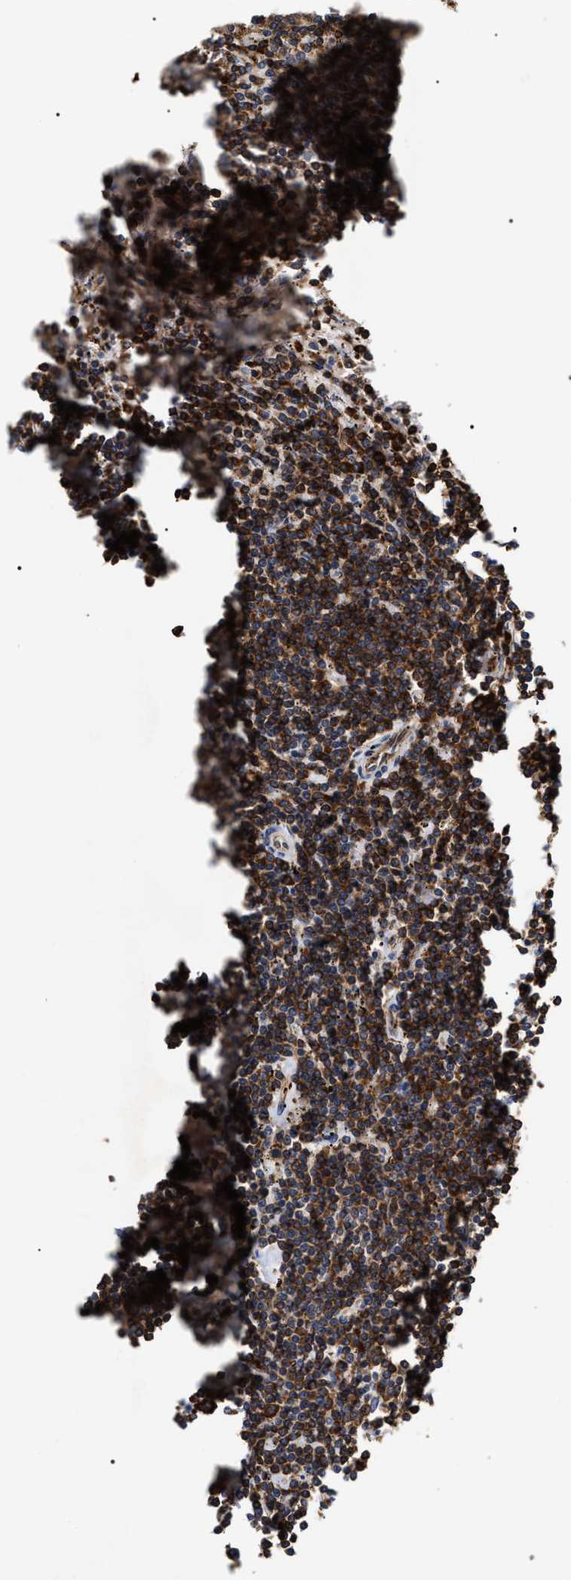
{"staining": {"intensity": "strong", "quantity": ">75%", "location": "cytoplasmic/membranous"}, "tissue": "lymphoma", "cell_type": "Tumor cells", "image_type": "cancer", "snomed": [{"axis": "morphology", "description": "Malignant lymphoma, non-Hodgkin's type, Low grade"}, {"axis": "topography", "description": "Spleen"}], "caption": "Protein staining shows strong cytoplasmic/membranous staining in about >75% of tumor cells in lymphoma.", "gene": "SERBP1", "patient": {"sex": "male", "age": 76}}